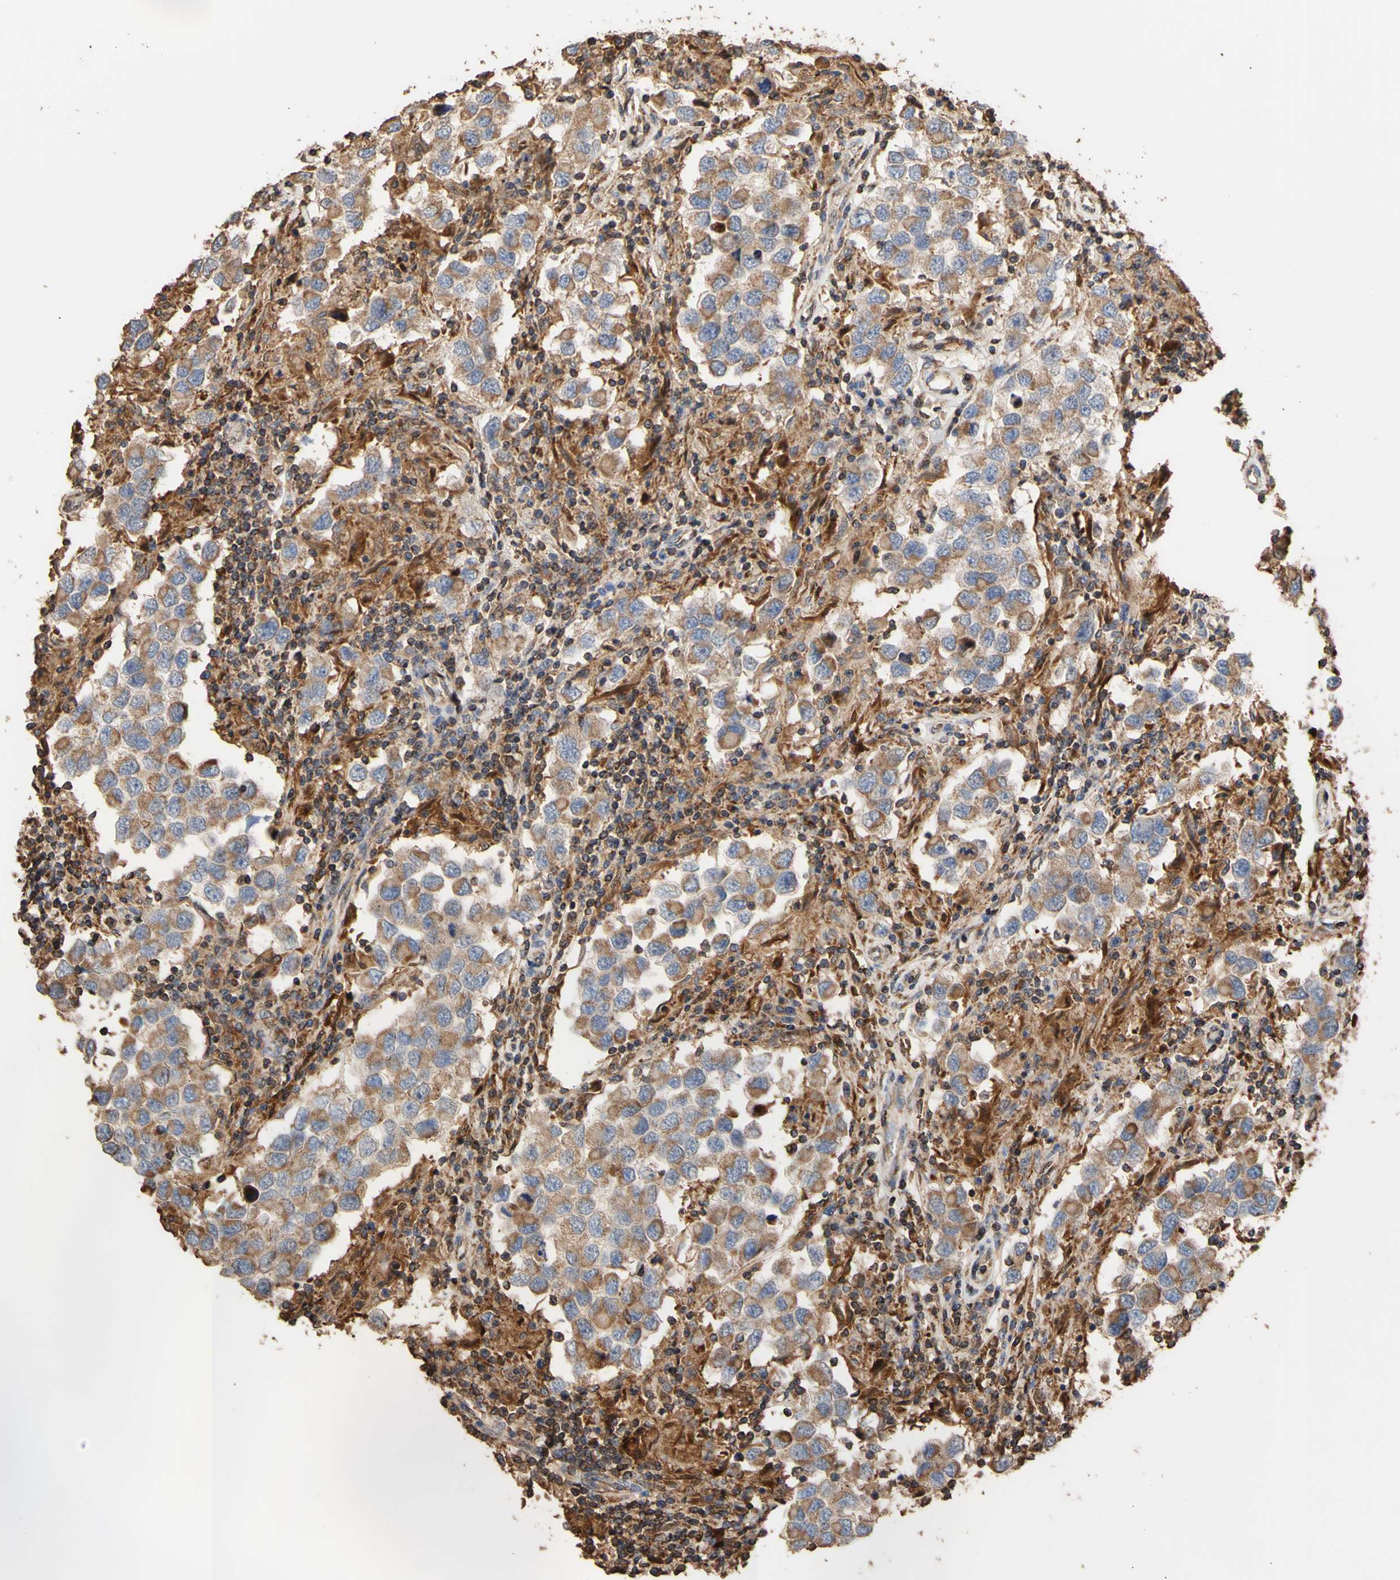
{"staining": {"intensity": "moderate", "quantity": ">75%", "location": "cytoplasmic/membranous"}, "tissue": "testis cancer", "cell_type": "Tumor cells", "image_type": "cancer", "snomed": [{"axis": "morphology", "description": "Carcinoma, Embryonal, NOS"}, {"axis": "topography", "description": "Testis"}], "caption": "Human testis embryonal carcinoma stained with a protein marker shows moderate staining in tumor cells.", "gene": "ALDH9A1", "patient": {"sex": "male", "age": 21}}